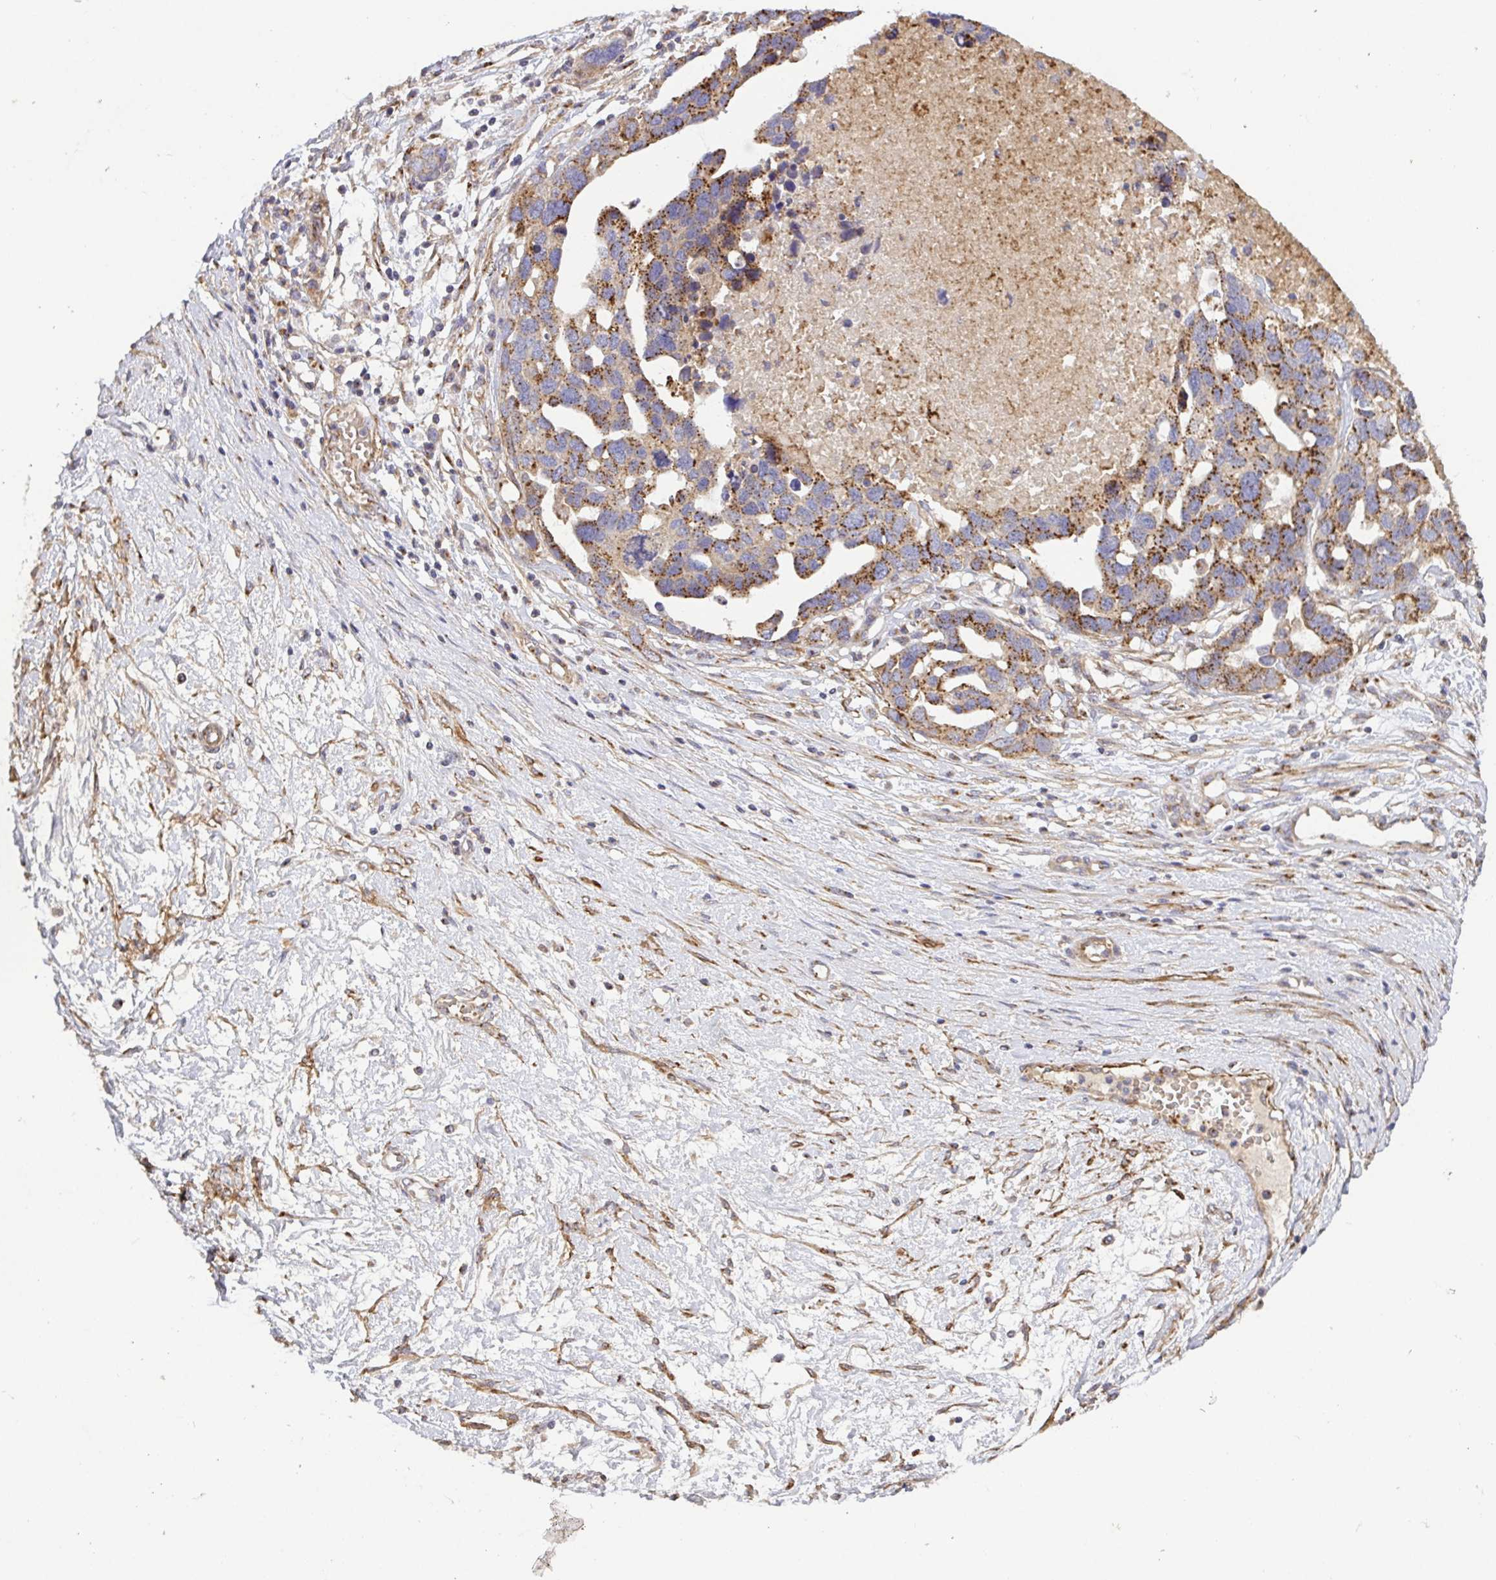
{"staining": {"intensity": "moderate", "quantity": ">75%", "location": "cytoplasmic/membranous"}, "tissue": "ovarian cancer", "cell_type": "Tumor cells", "image_type": "cancer", "snomed": [{"axis": "morphology", "description": "Cystadenocarcinoma, serous, NOS"}, {"axis": "topography", "description": "Ovary"}], "caption": "This is an image of IHC staining of ovarian cancer (serous cystadenocarcinoma), which shows moderate expression in the cytoplasmic/membranous of tumor cells.", "gene": "TM9SF4", "patient": {"sex": "female", "age": 54}}